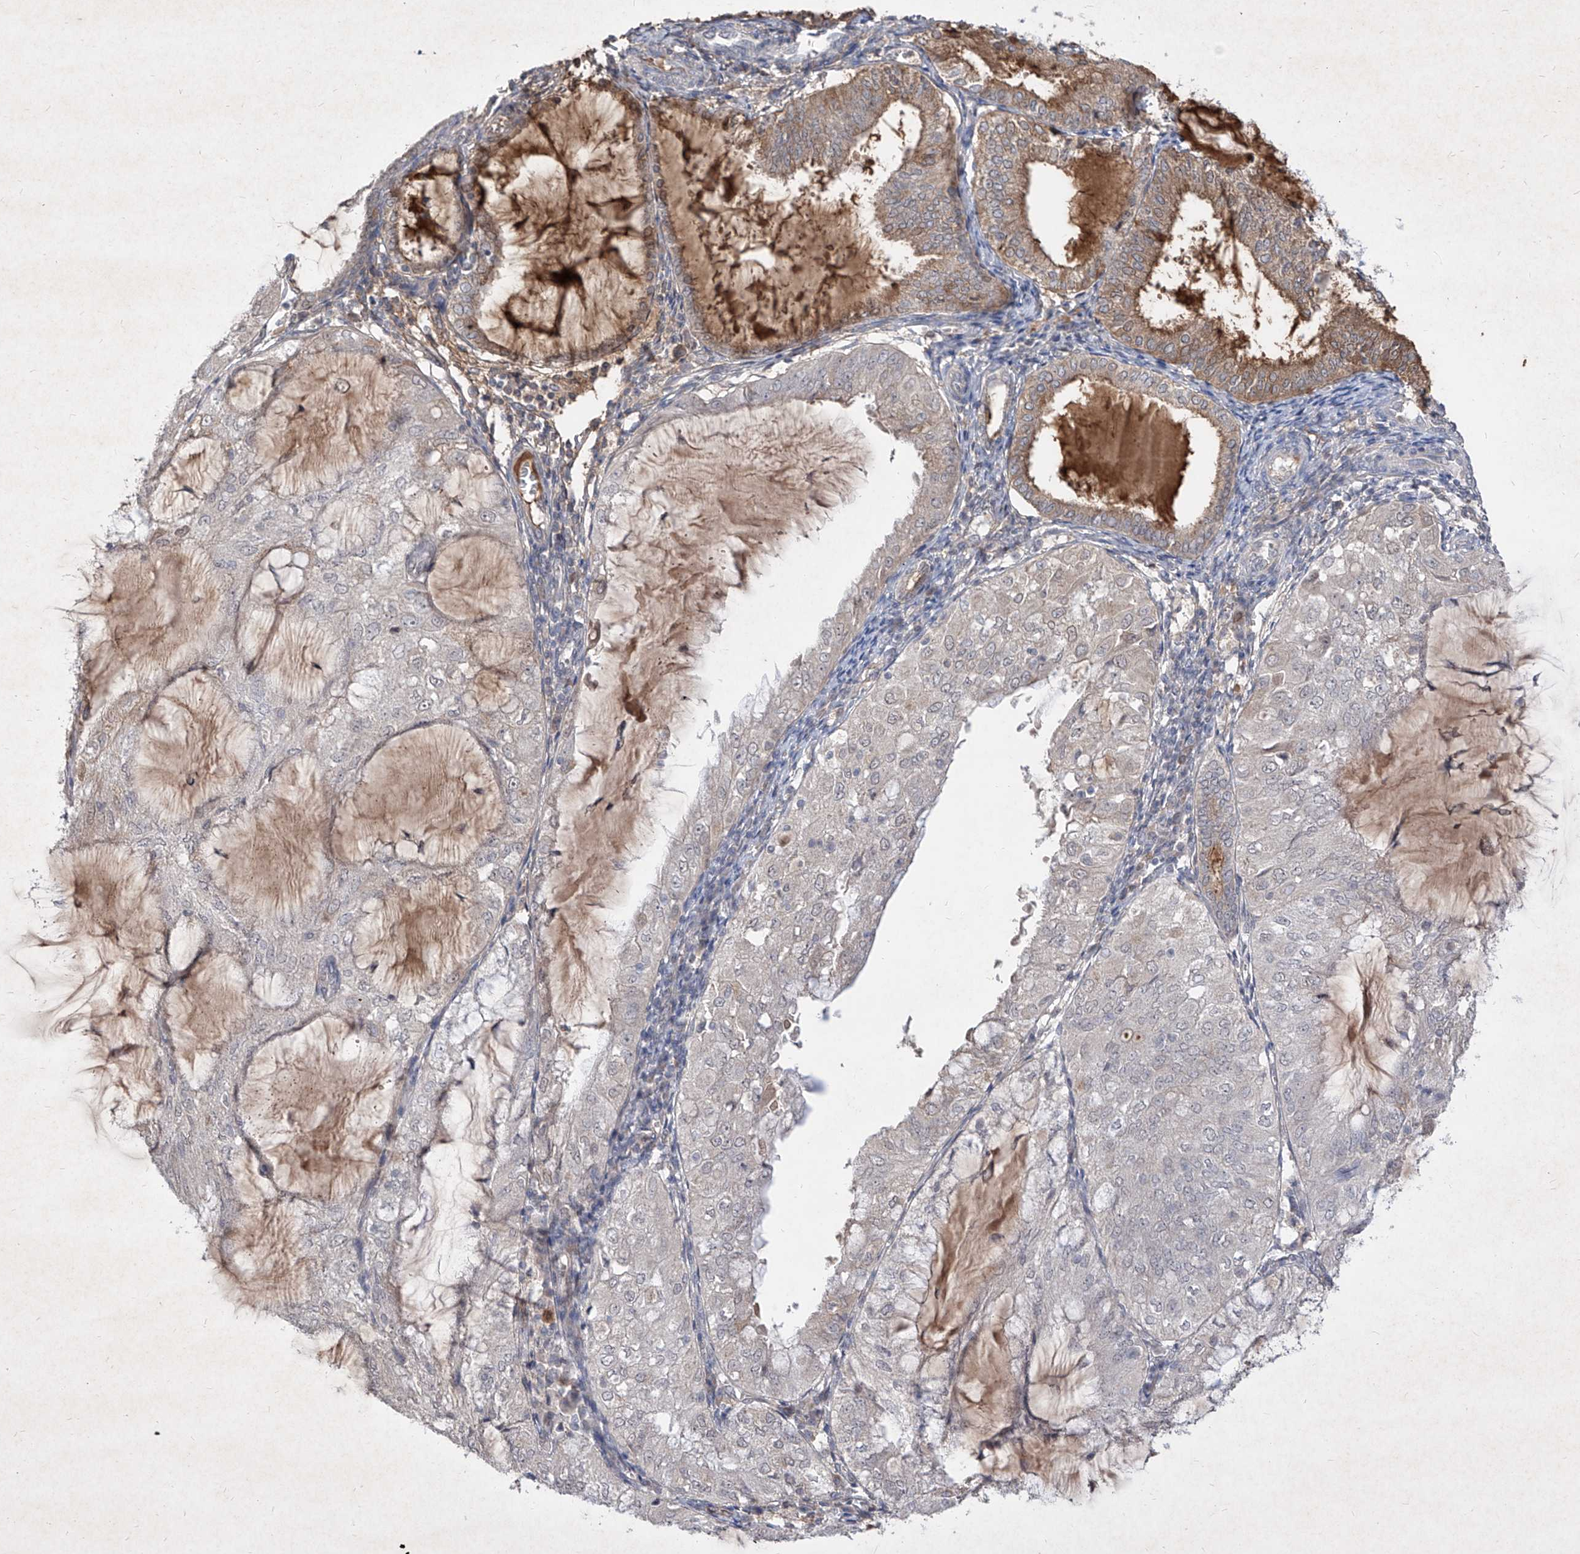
{"staining": {"intensity": "moderate", "quantity": "<25%", "location": "cytoplasmic/membranous"}, "tissue": "endometrial cancer", "cell_type": "Tumor cells", "image_type": "cancer", "snomed": [{"axis": "morphology", "description": "Adenocarcinoma, NOS"}, {"axis": "topography", "description": "Endometrium"}], "caption": "IHC staining of endometrial cancer, which exhibits low levels of moderate cytoplasmic/membranous staining in about <25% of tumor cells indicating moderate cytoplasmic/membranous protein expression. The staining was performed using DAB (brown) for protein detection and nuclei were counterstained in hematoxylin (blue).", "gene": "C4A", "patient": {"sex": "female", "age": 81}}